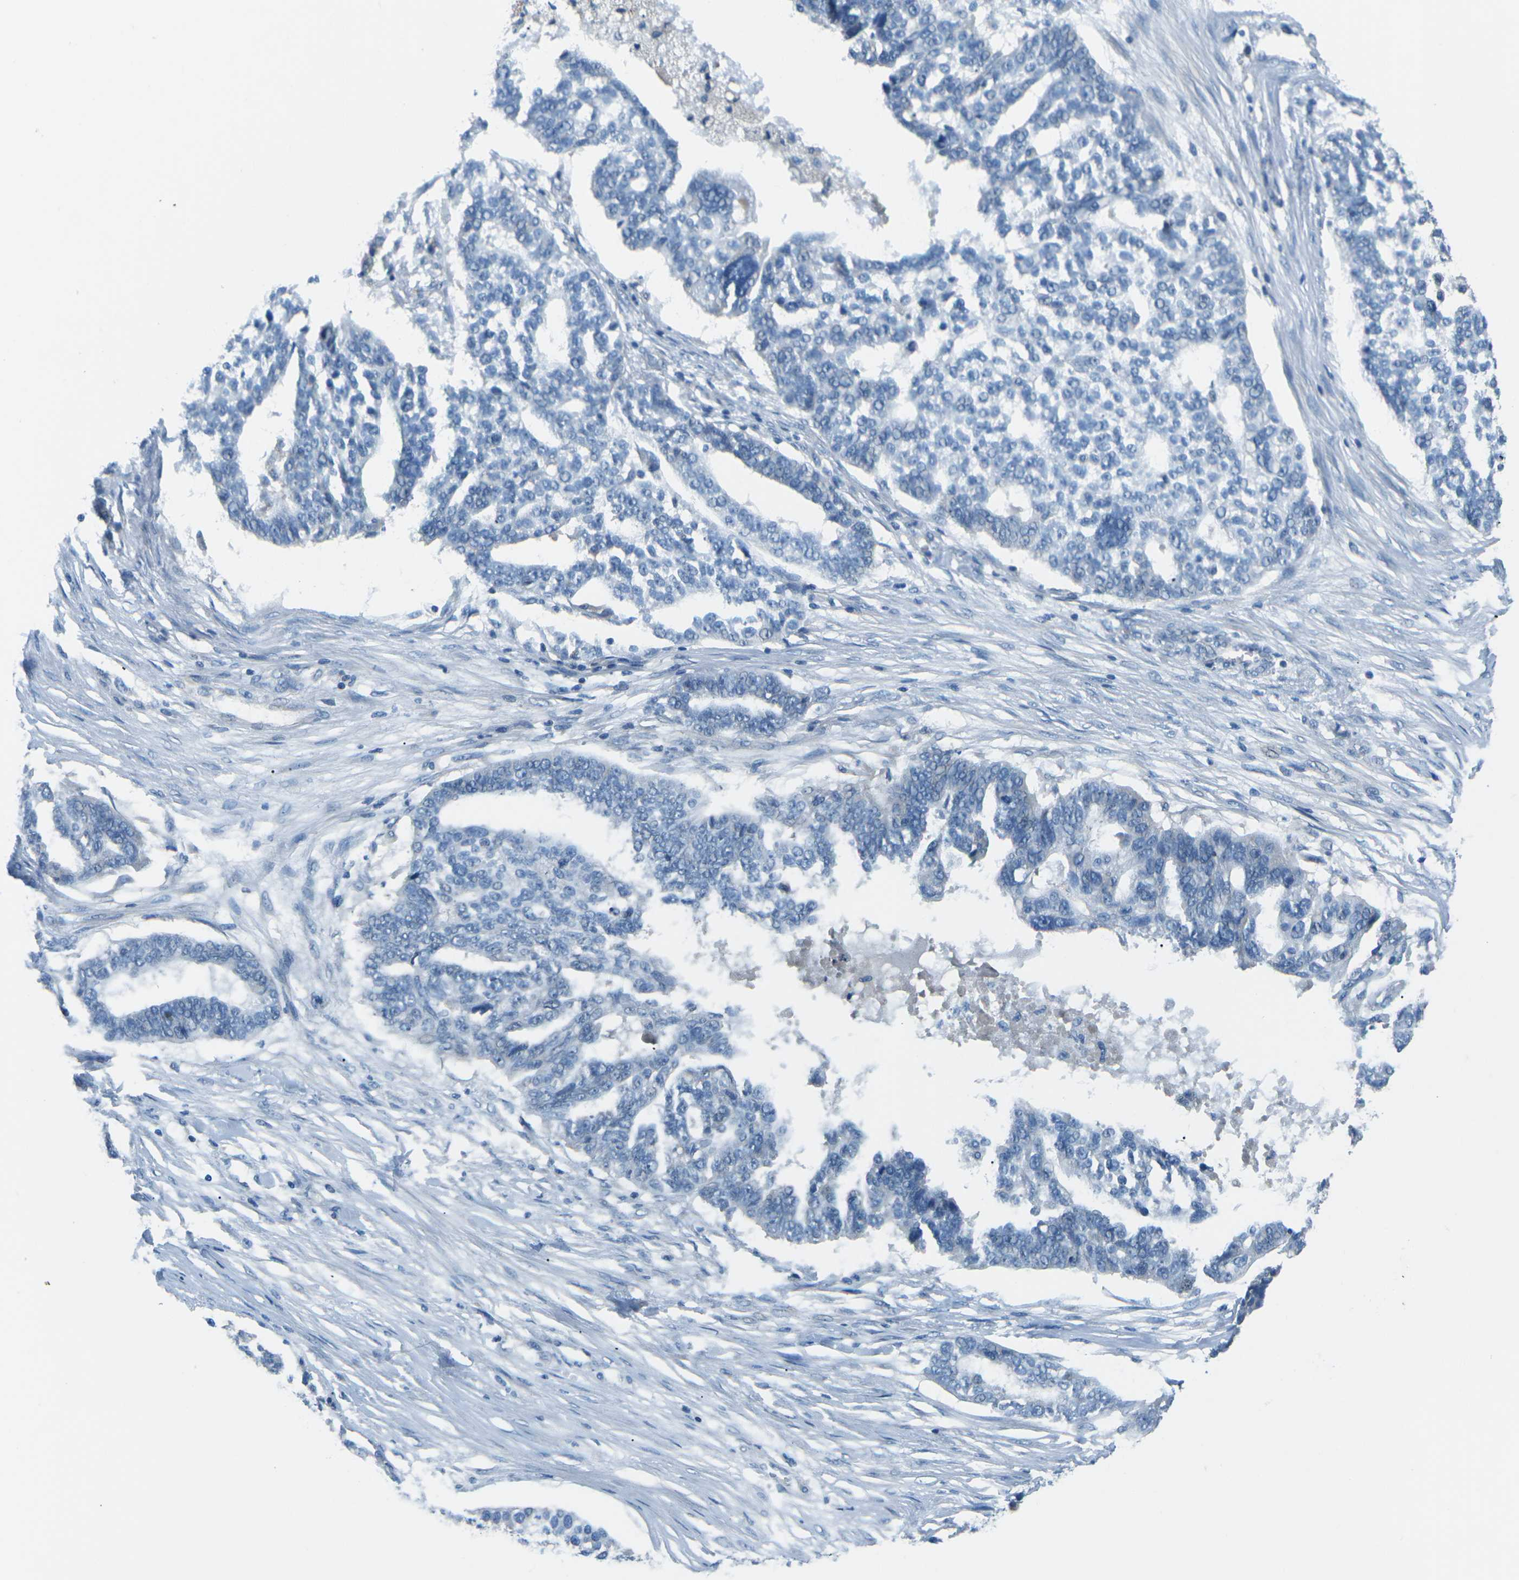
{"staining": {"intensity": "negative", "quantity": "none", "location": "none"}, "tissue": "ovarian cancer", "cell_type": "Tumor cells", "image_type": "cancer", "snomed": [{"axis": "morphology", "description": "Cystadenocarcinoma, serous, NOS"}, {"axis": "topography", "description": "Ovary"}], "caption": "Immunohistochemical staining of serous cystadenocarcinoma (ovarian) reveals no significant expression in tumor cells.", "gene": "CD1D", "patient": {"sex": "female", "age": 59}}